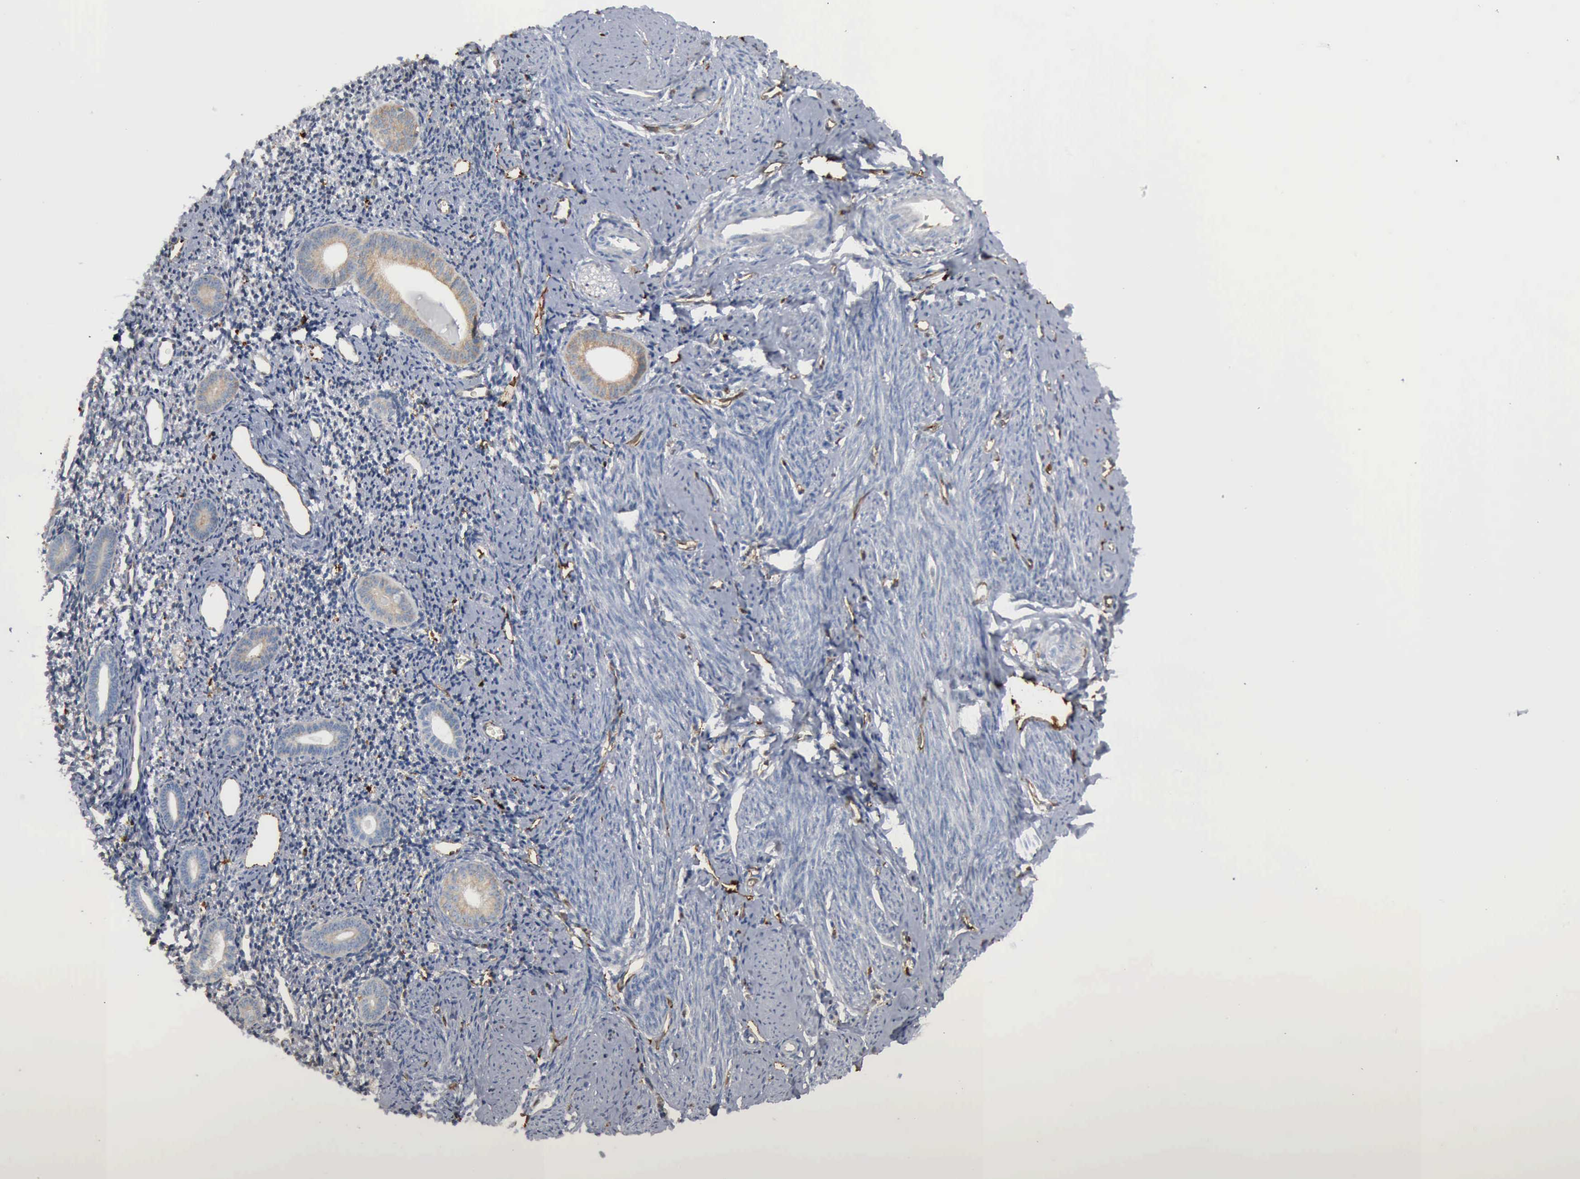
{"staining": {"intensity": "negative", "quantity": "none", "location": "none"}, "tissue": "endometrium", "cell_type": "Cells in endometrial stroma", "image_type": "normal", "snomed": [{"axis": "morphology", "description": "Normal tissue, NOS"}, {"axis": "morphology", "description": "Neoplasm, benign, NOS"}, {"axis": "topography", "description": "Uterus"}], "caption": "Human endometrium stained for a protein using IHC demonstrates no positivity in cells in endometrial stroma.", "gene": "FSCN1", "patient": {"sex": "female", "age": 55}}